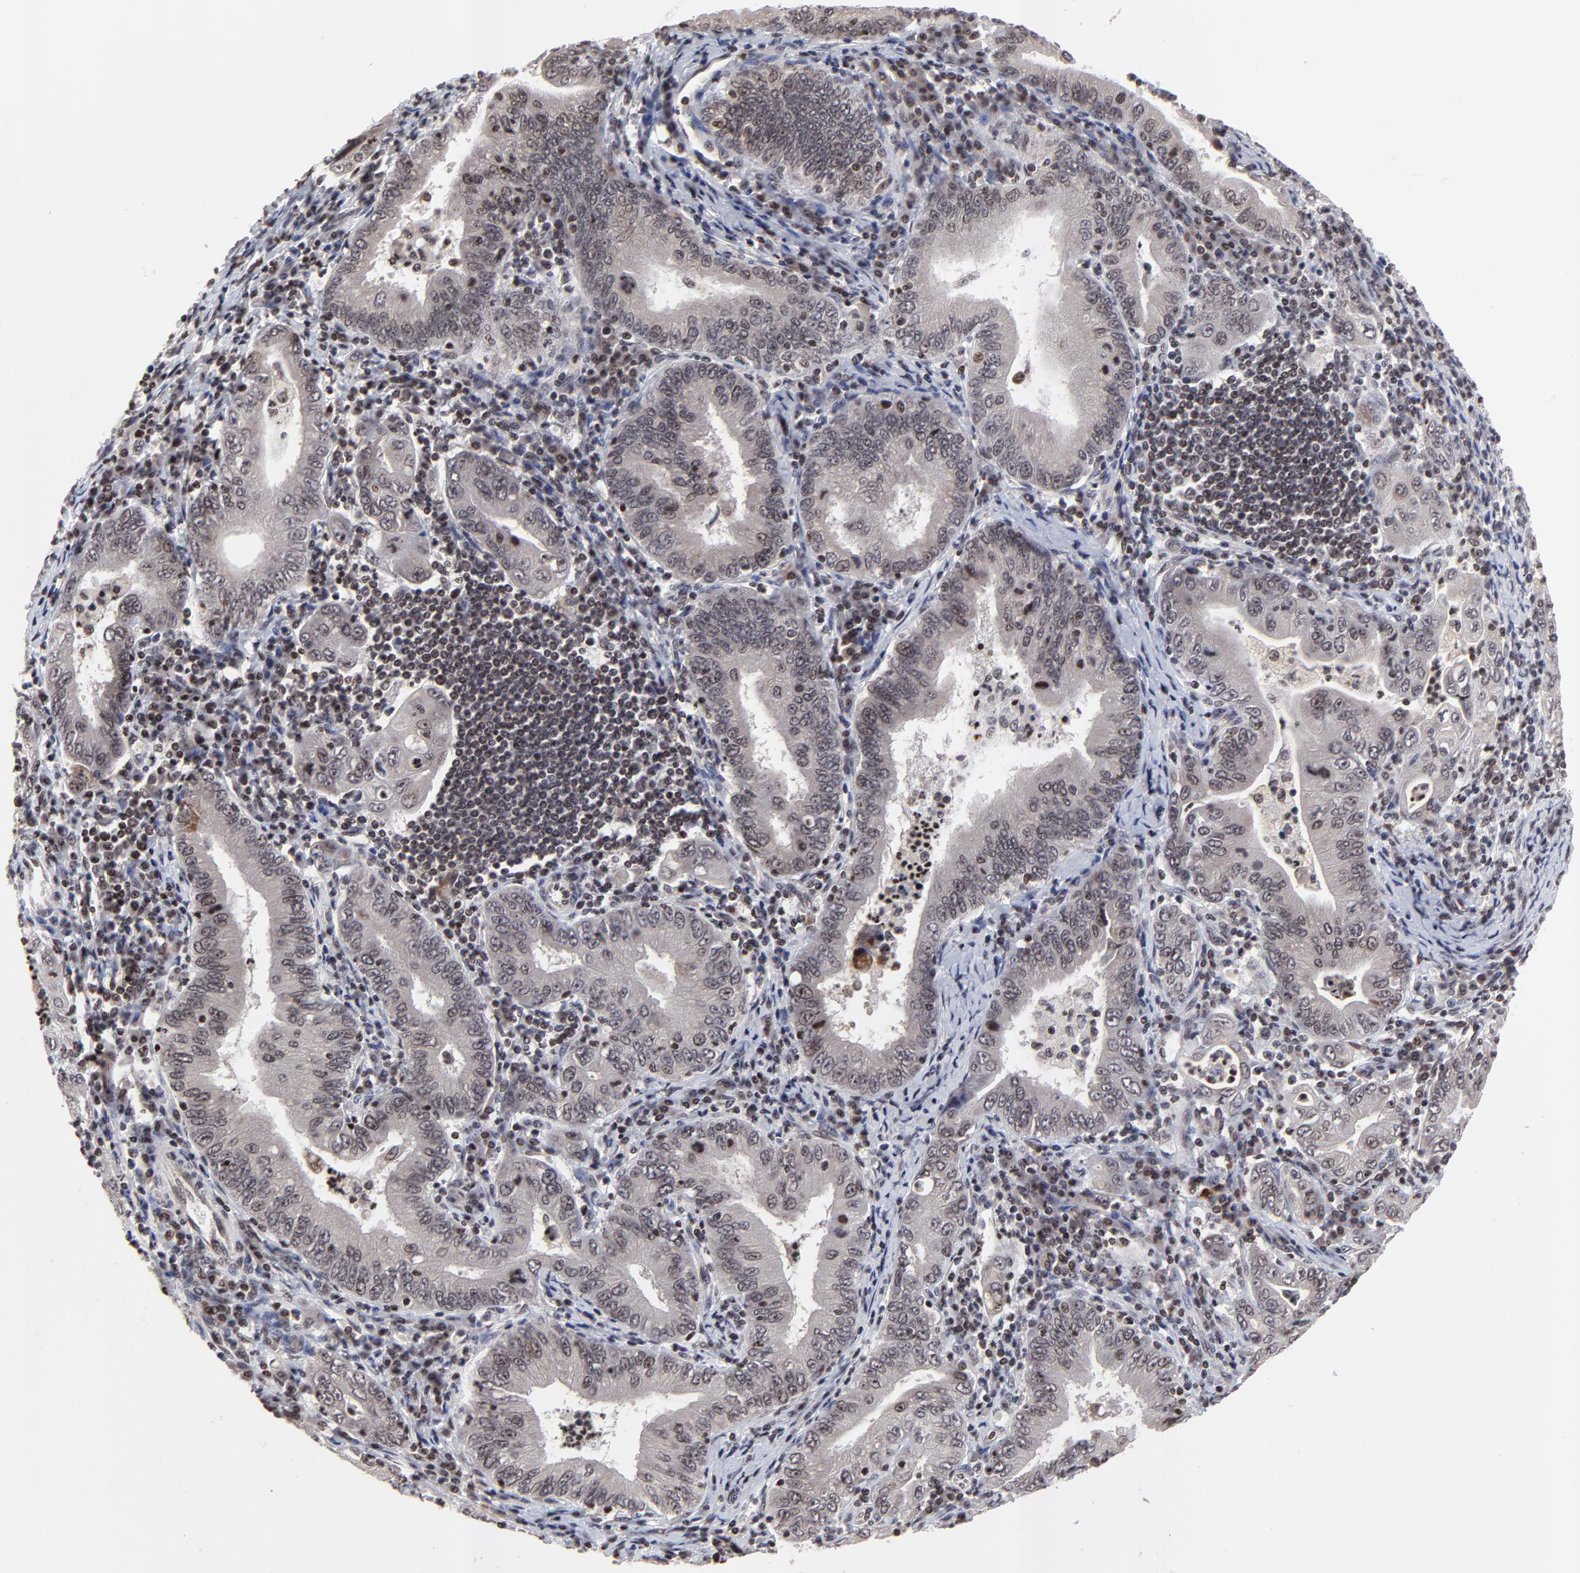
{"staining": {"intensity": "moderate", "quantity": ">75%", "location": "cytoplasmic/membranous,nuclear"}, "tissue": "stomach cancer", "cell_type": "Tumor cells", "image_type": "cancer", "snomed": [{"axis": "morphology", "description": "Normal tissue, NOS"}, {"axis": "morphology", "description": "Adenocarcinoma, NOS"}, {"axis": "topography", "description": "Esophagus"}, {"axis": "topography", "description": "Stomach, upper"}, {"axis": "topography", "description": "Peripheral nerve tissue"}], "caption": "Immunohistochemical staining of human adenocarcinoma (stomach) reveals moderate cytoplasmic/membranous and nuclear protein staining in approximately >75% of tumor cells. (Brightfield microscopy of DAB IHC at high magnification).", "gene": "ZNF777", "patient": {"sex": "male", "age": 62}}